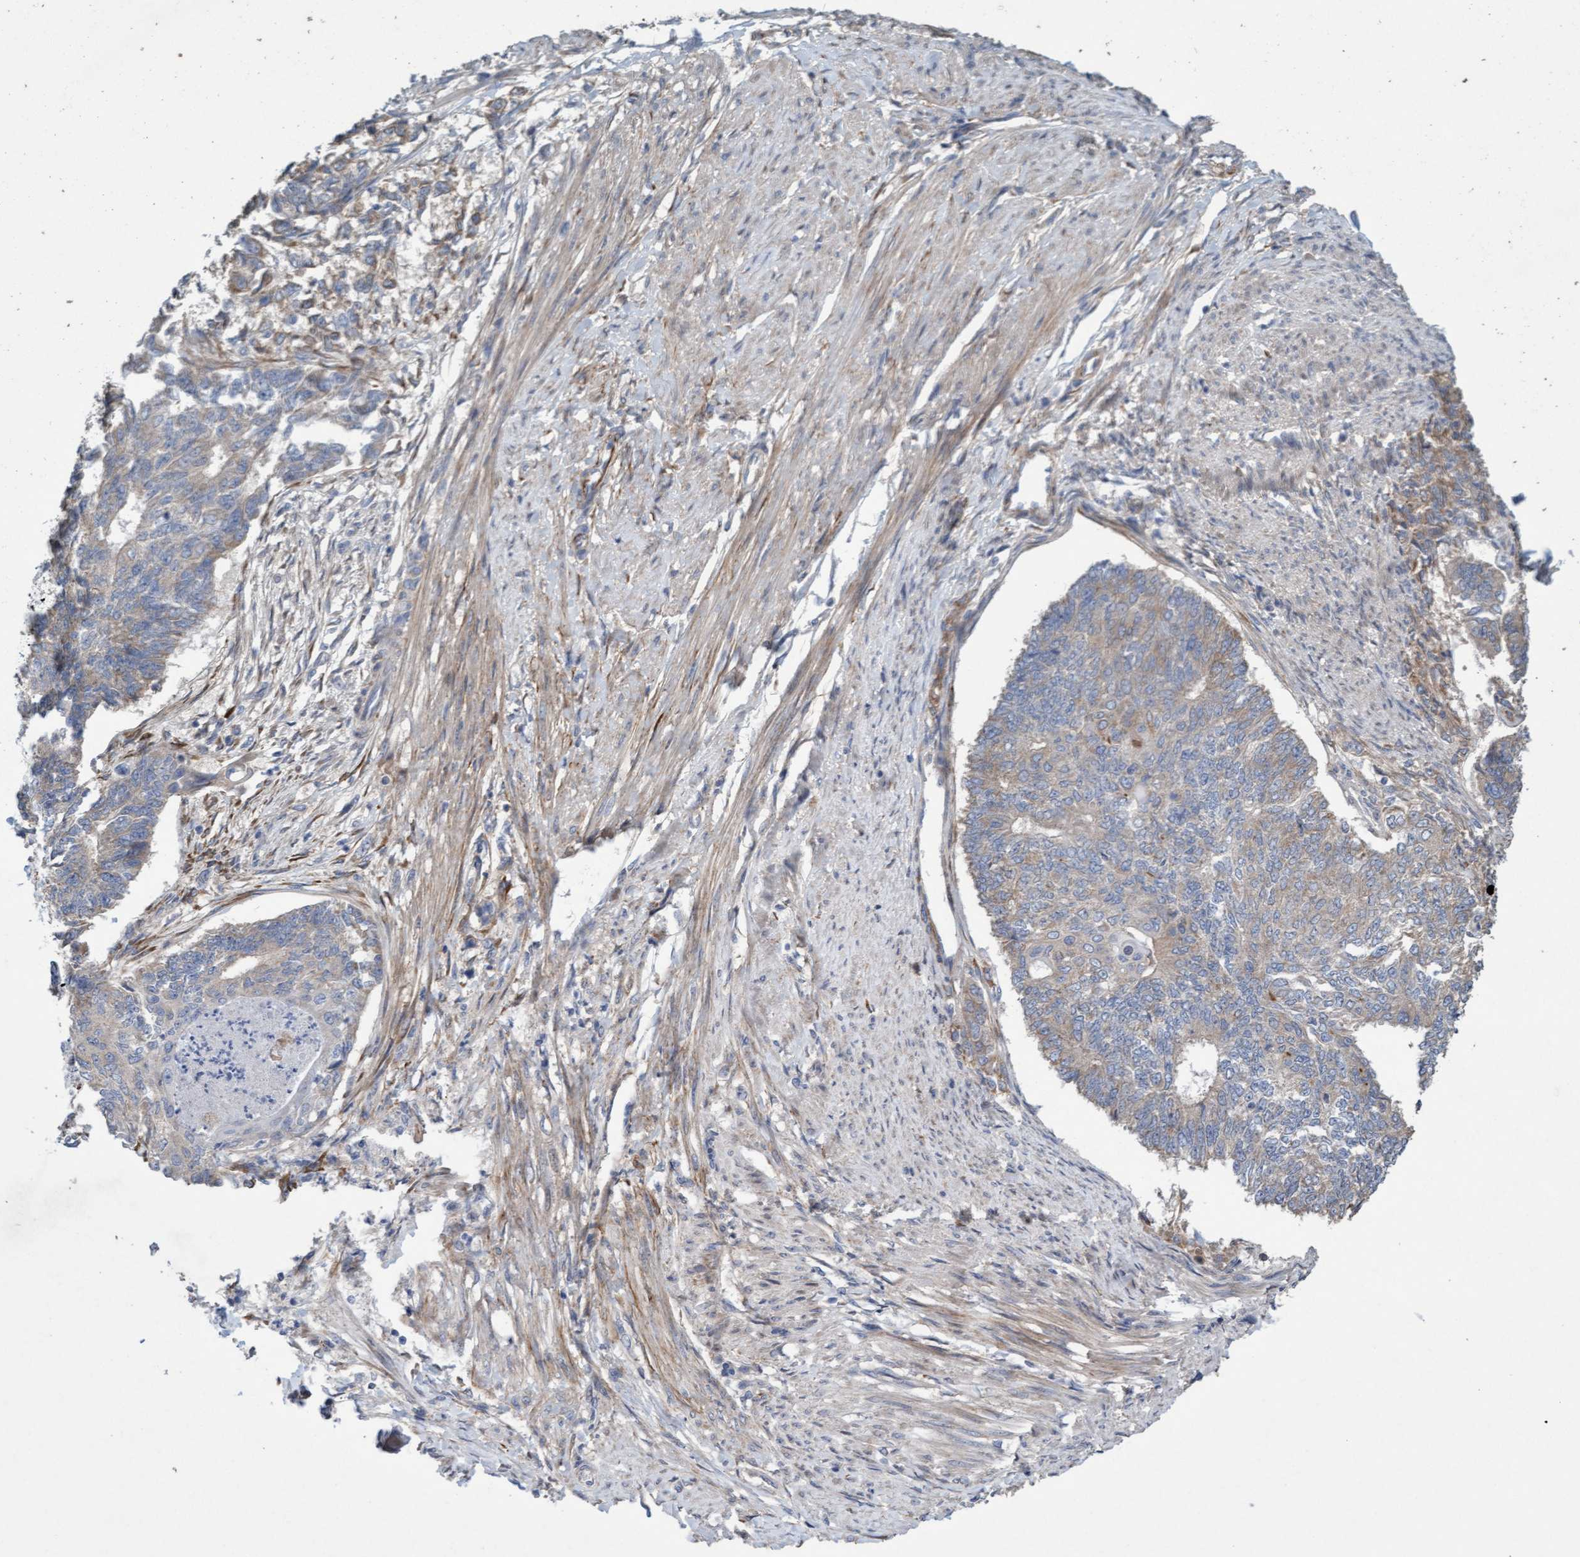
{"staining": {"intensity": "weak", "quantity": "<25%", "location": "cytoplasmic/membranous"}, "tissue": "endometrial cancer", "cell_type": "Tumor cells", "image_type": "cancer", "snomed": [{"axis": "morphology", "description": "Adenocarcinoma, NOS"}, {"axis": "topography", "description": "Endometrium"}], "caption": "This is an immunohistochemistry photomicrograph of endometrial cancer. There is no expression in tumor cells.", "gene": "DDHD2", "patient": {"sex": "female", "age": 32}}